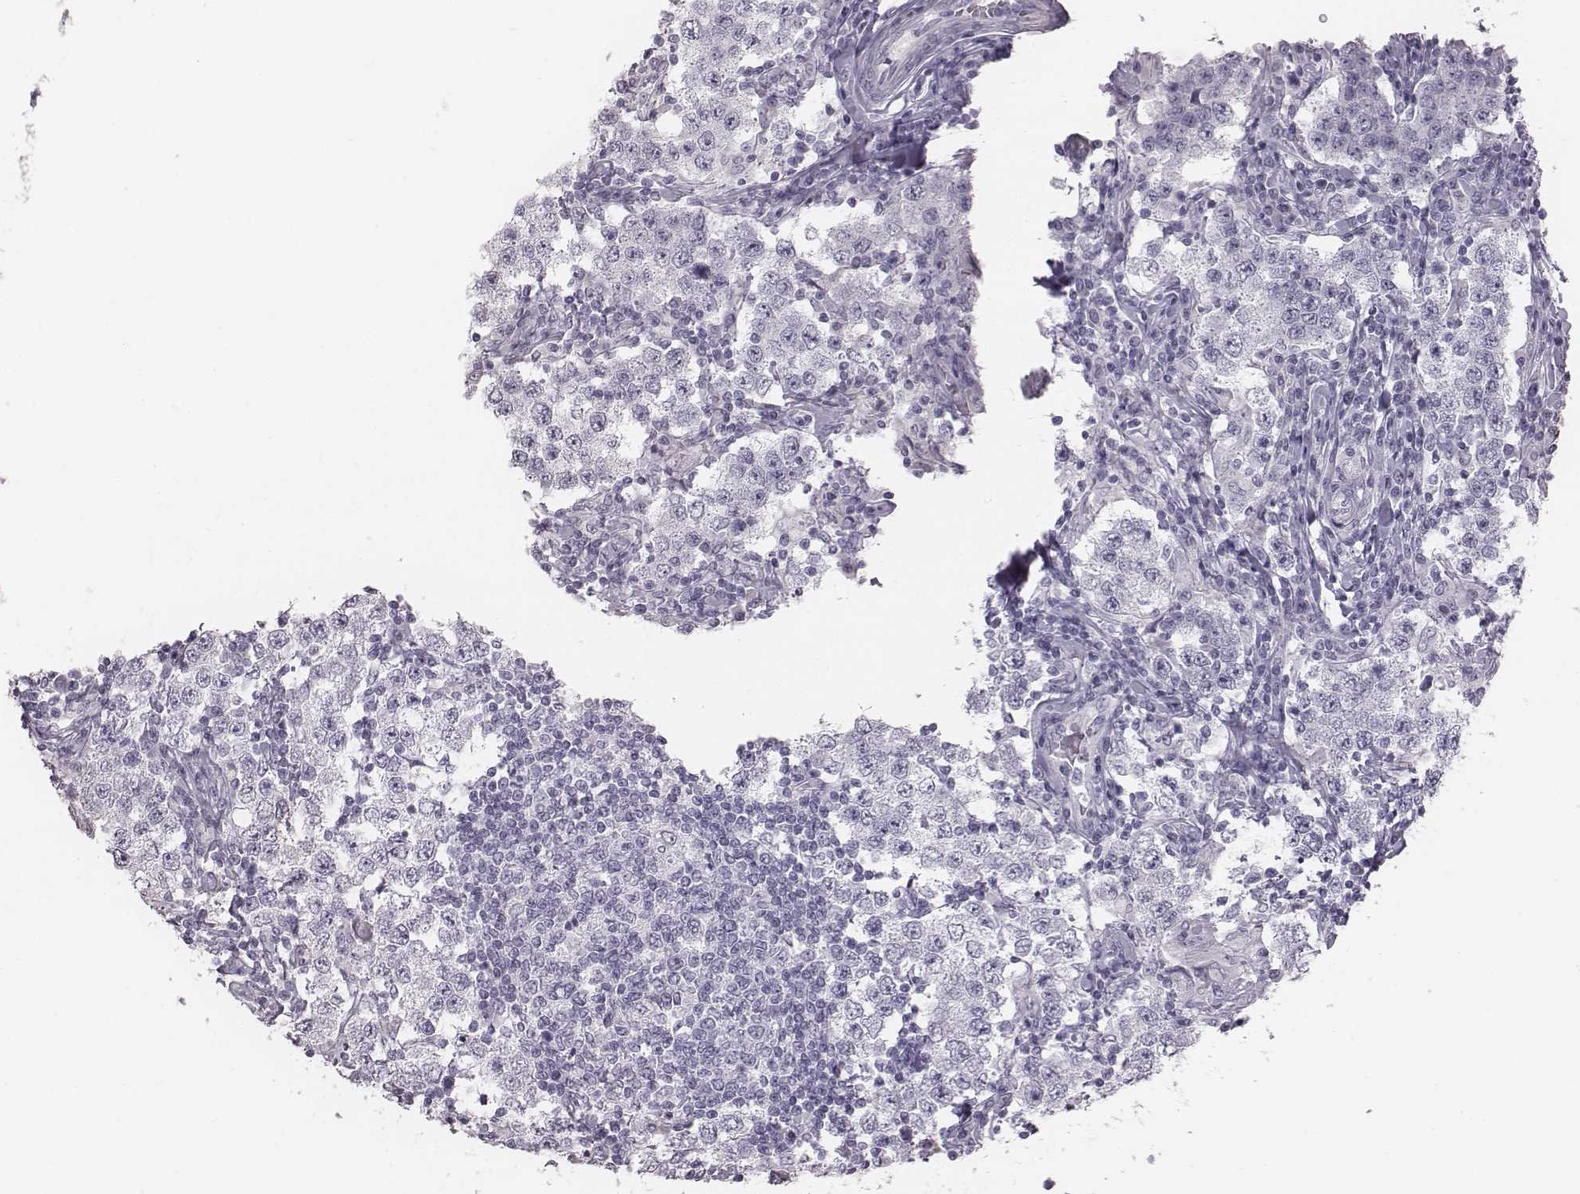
{"staining": {"intensity": "negative", "quantity": "none", "location": "none"}, "tissue": "testis cancer", "cell_type": "Tumor cells", "image_type": "cancer", "snomed": [{"axis": "morphology", "description": "Seminoma, NOS"}, {"axis": "morphology", "description": "Carcinoma, Embryonal, NOS"}, {"axis": "topography", "description": "Testis"}], "caption": "Immunohistochemistry of human testis cancer reveals no staining in tumor cells.", "gene": "C6orf58", "patient": {"sex": "male", "age": 41}}